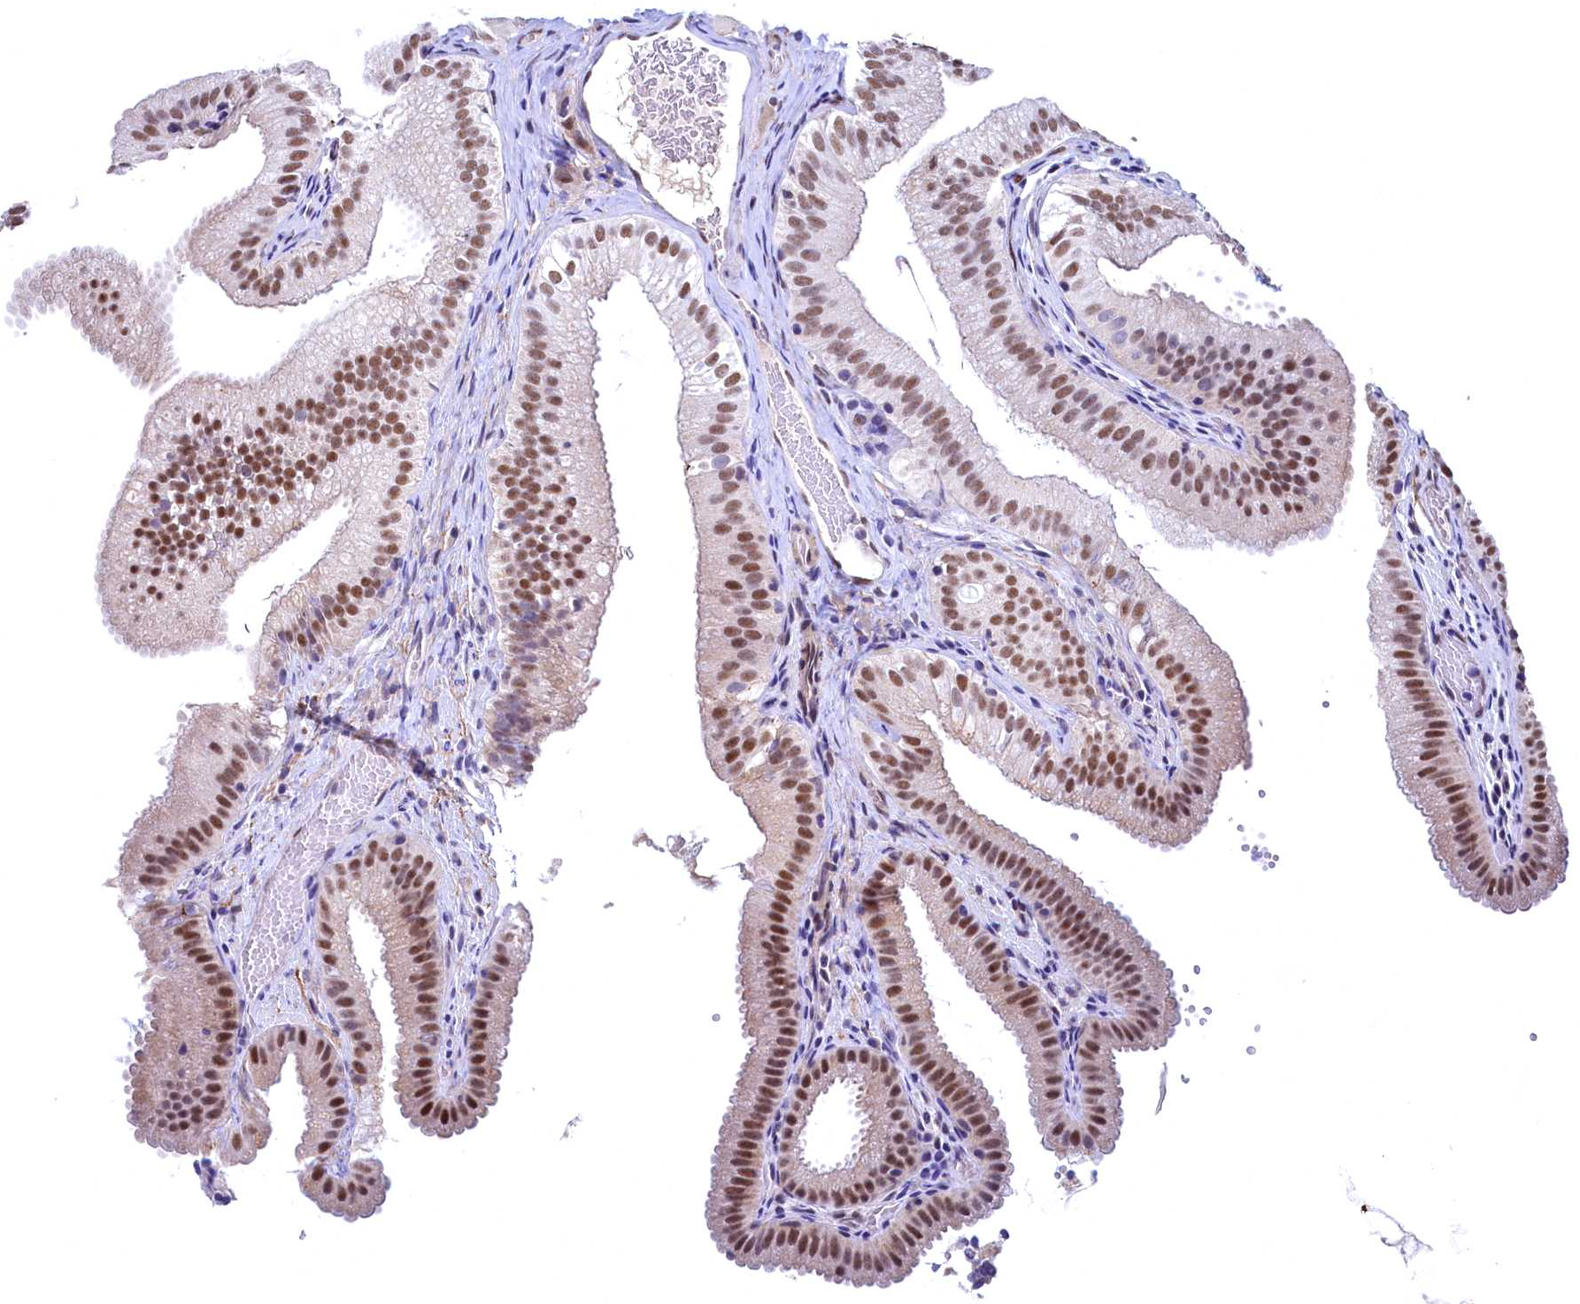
{"staining": {"intensity": "moderate", "quantity": ">75%", "location": "nuclear"}, "tissue": "gallbladder", "cell_type": "Glandular cells", "image_type": "normal", "snomed": [{"axis": "morphology", "description": "Normal tissue, NOS"}, {"axis": "topography", "description": "Gallbladder"}], "caption": "Protein analysis of unremarkable gallbladder reveals moderate nuclear positivity in approximately >75% of glandular cells.", "gene": "FLYWCH2", "patient": {"sex": "female", "age": 30}}